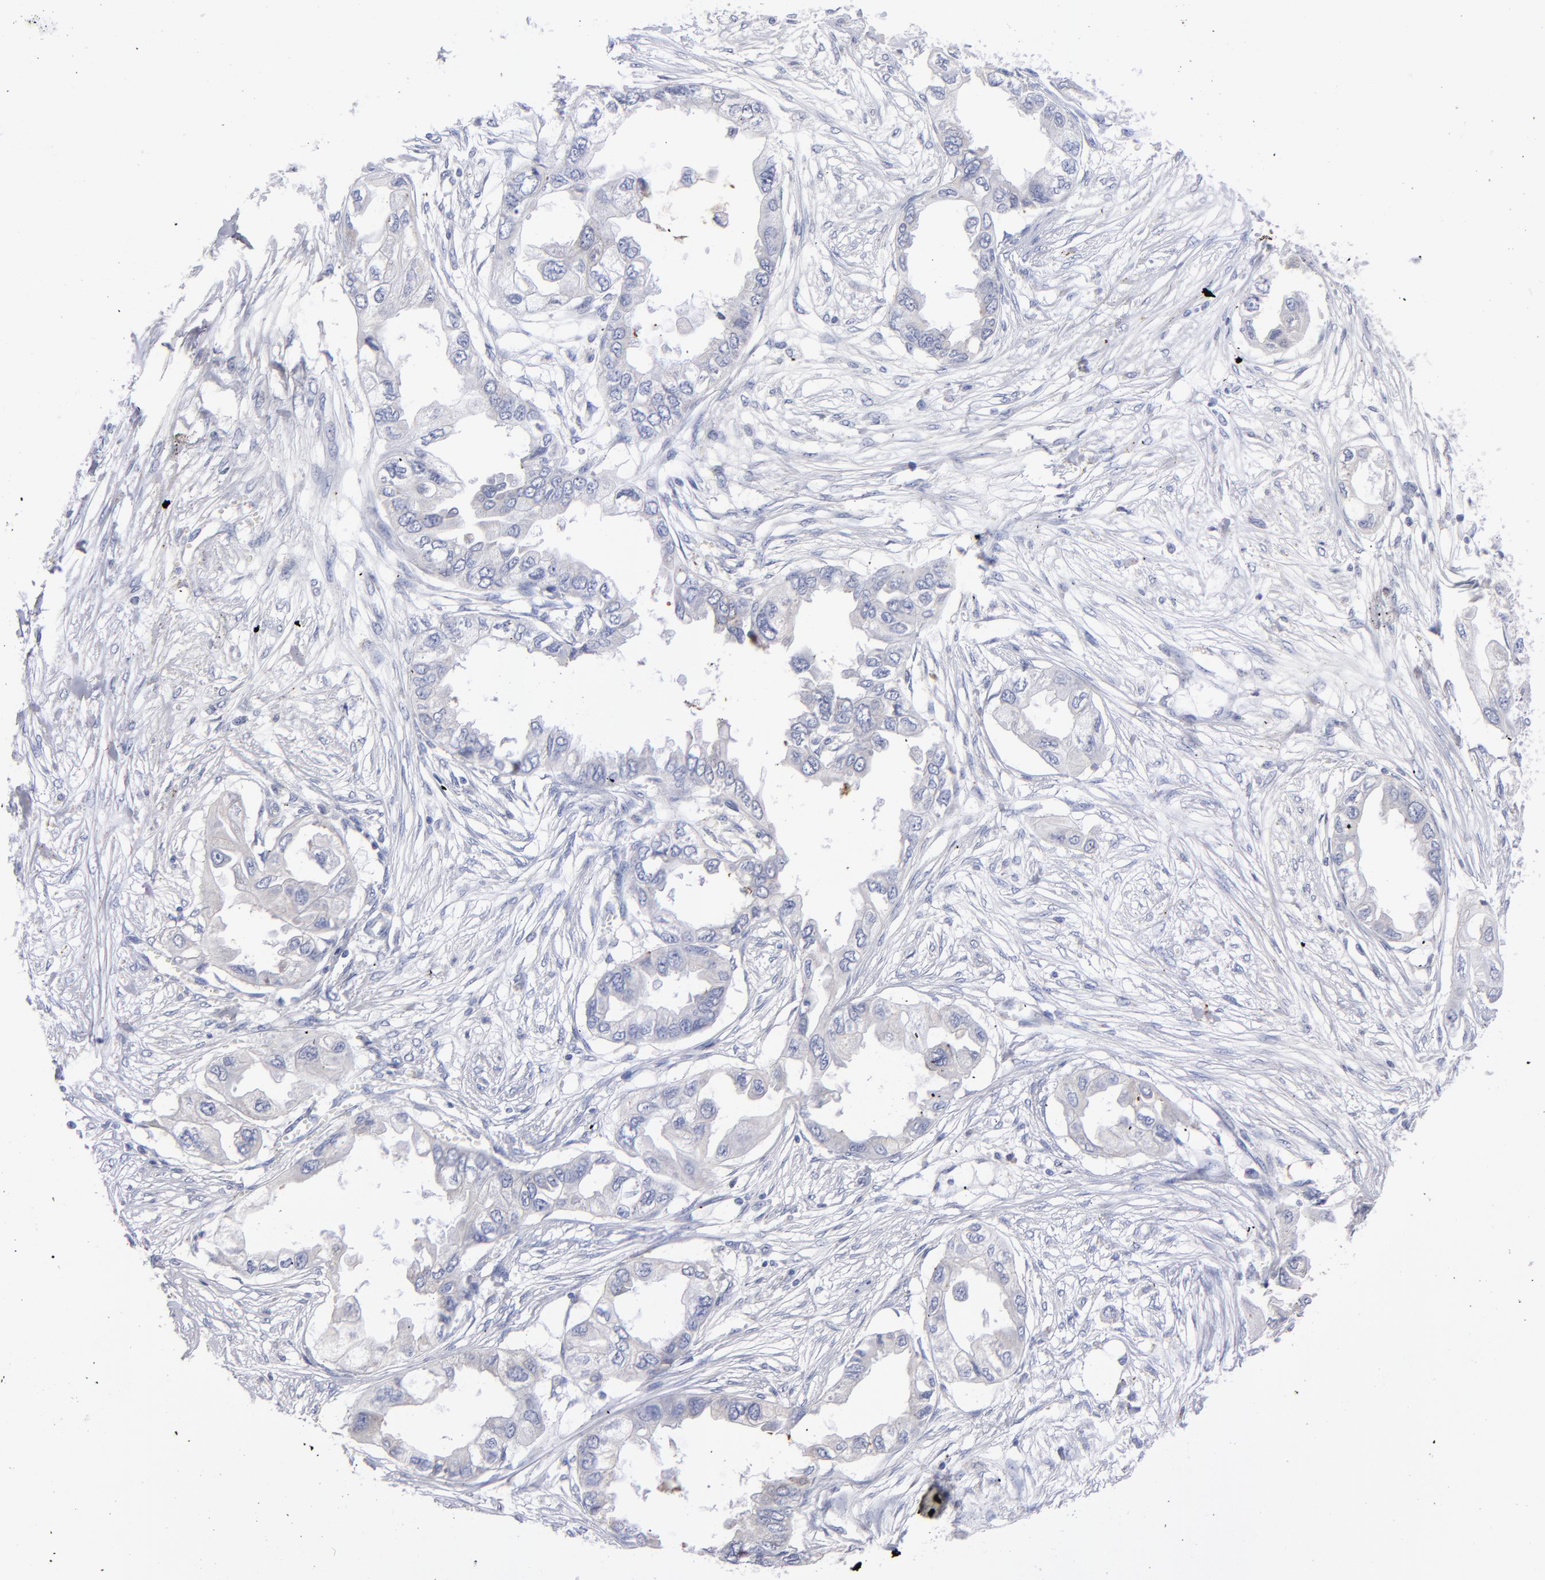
{"staining": {"intensity": "negative", "quantity": "none", "location": "none"}, "tissue": "endometrial cancer", "cell_type": "Tumor cells", "image_type": "cancer", "snomed": [{"axis": "morphology", "description": "Adenocarcinoma, NOS"}, {"axis": "topography", "description": "Endometrium"}], "caption": "Immunohistochemistry (IHC) photomicrograph of endometrial adenocarcinoma stained for a protein (brown), which reveals no expression in tumor cells.", "gene": "MFGE8", "patient": {"sex": "female", "age": 67}}